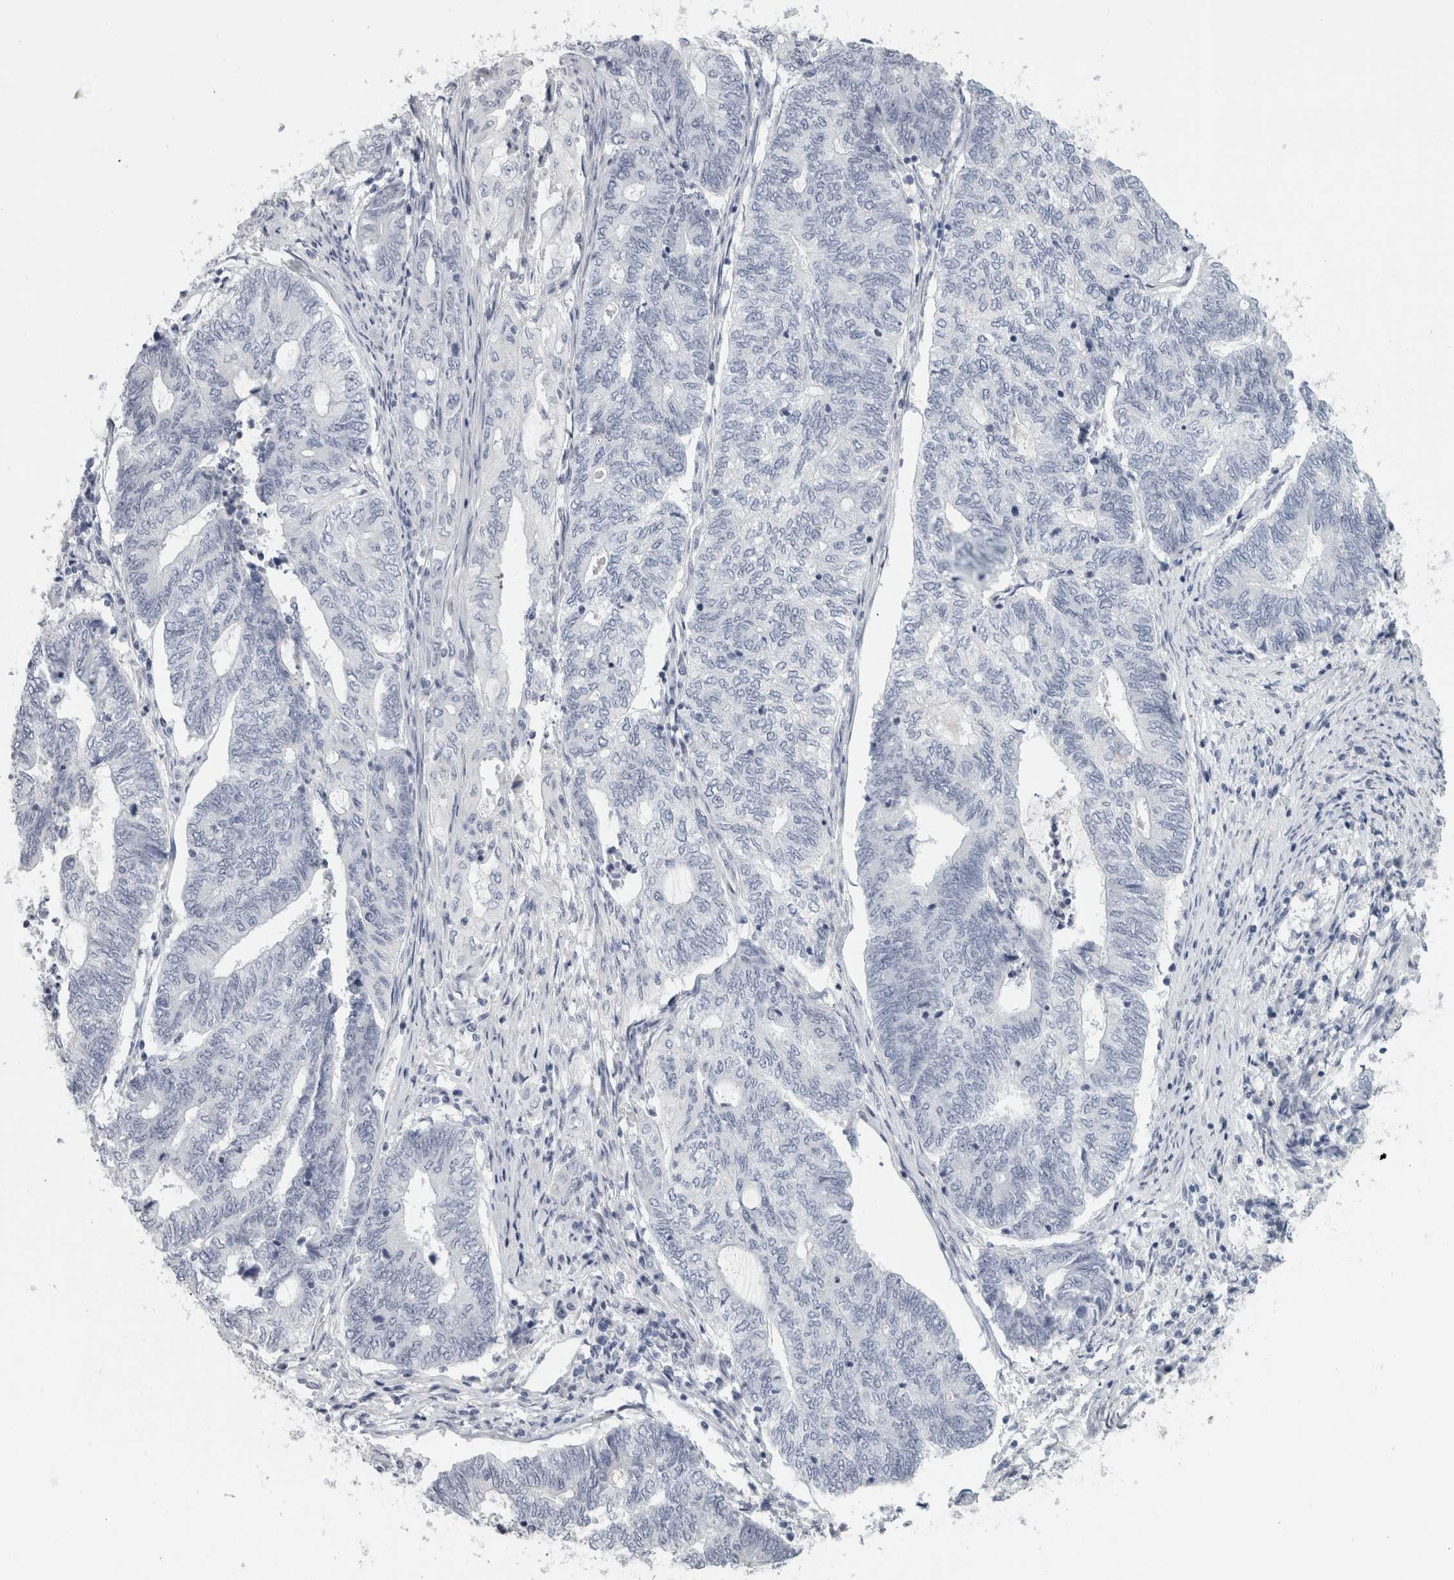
{"staining": {"intensity": "negative", "quantity": "none", "location": "none"}, "tissue": "endometrial cancer", "cell_type": "Tumor cells", "image_type": "cancer", "snomed": [{"axis": "morphology", "description": "Adenocarcinoma, NOS"}, {"axis": "topography", "description": "Uterus"}, {"axis": "topography", "description": "Endometrium"}], "caption": "Immunohistochemical staining of human endometrial cancer shows no significant positivity in tumor cells.", "gene": "CPE", "patient": {"sex": "female", "age": 70}}